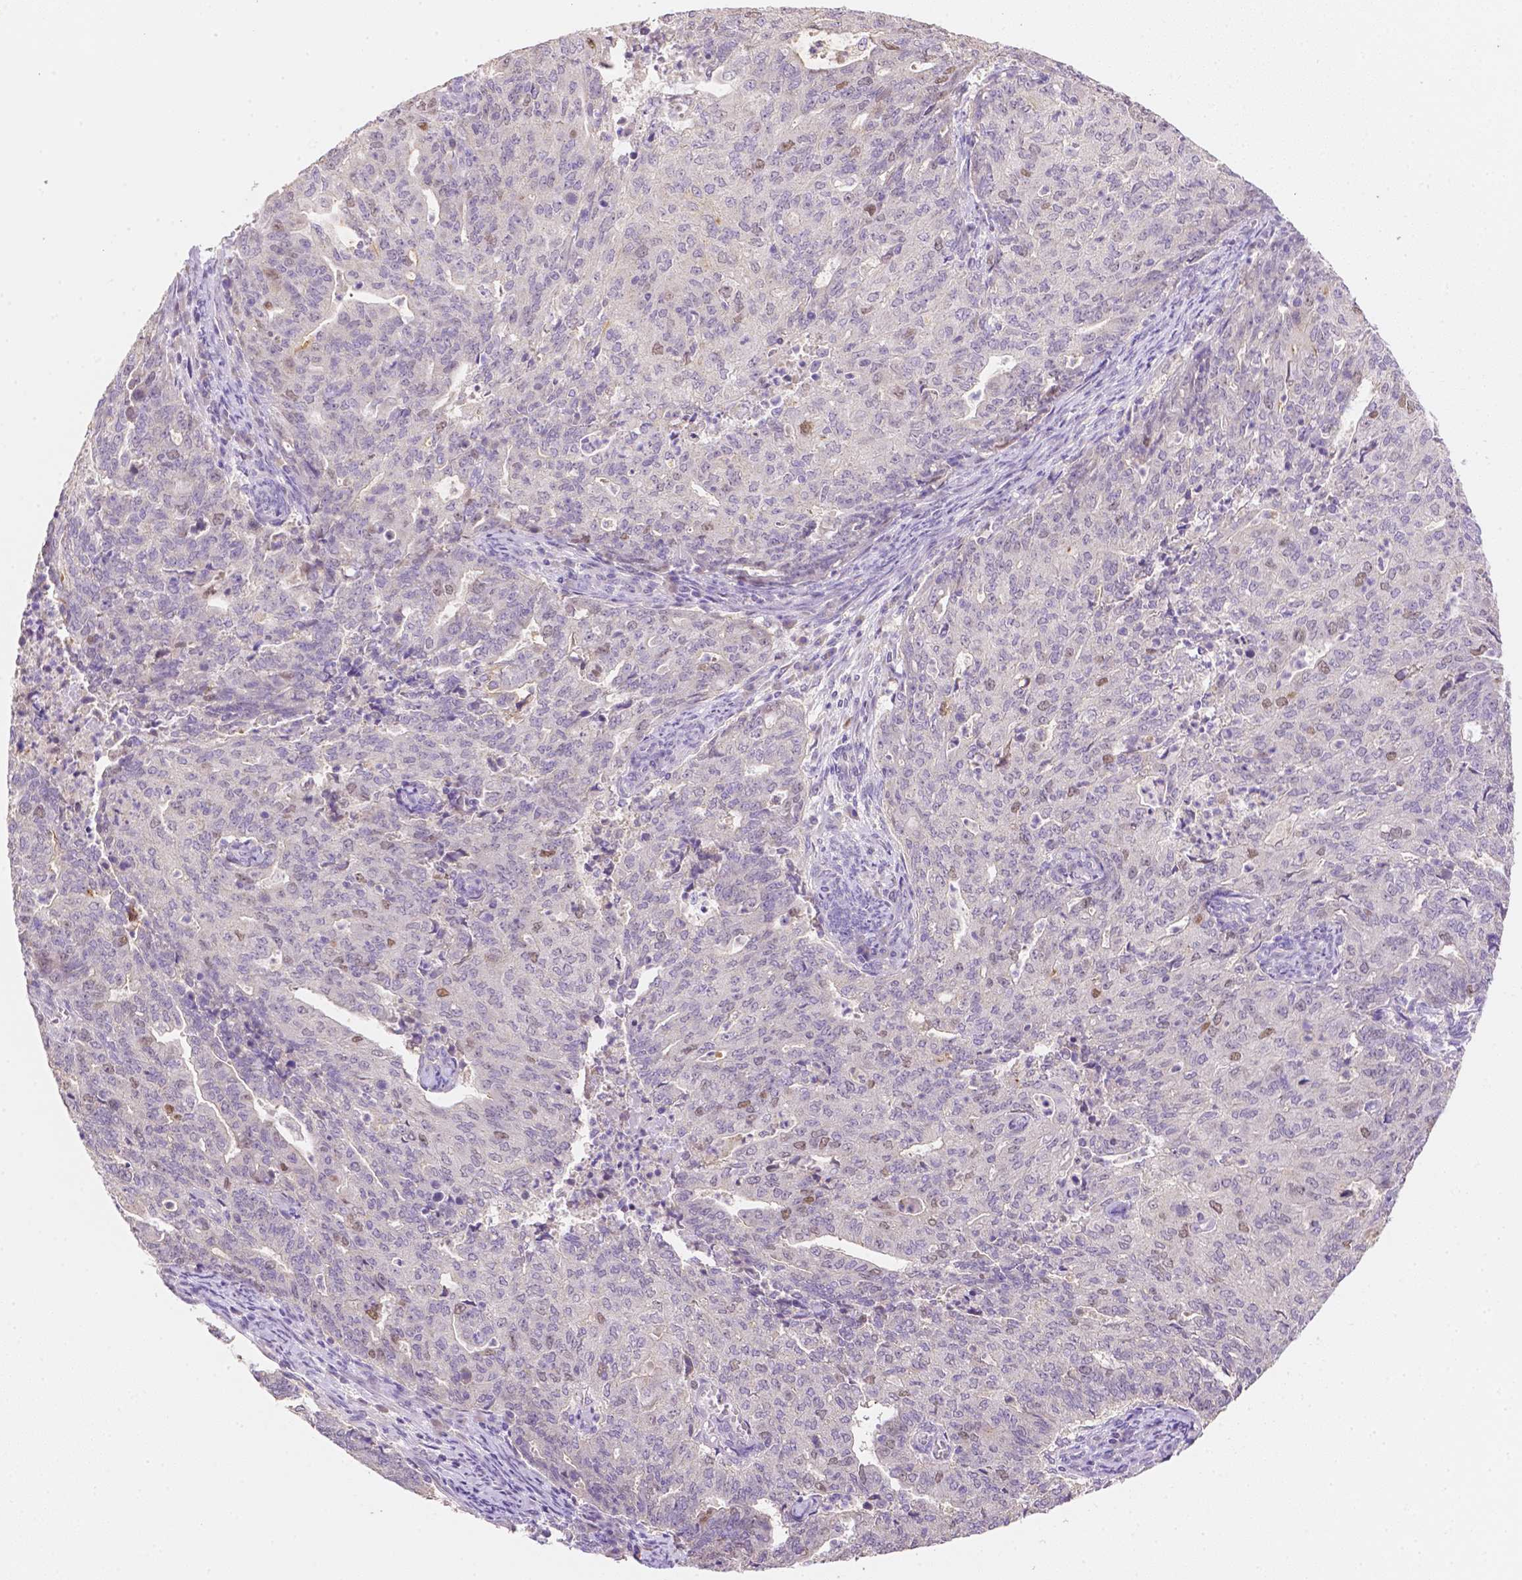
{"staining": {"intensity": "negative", "quantity": "none", "location": "none"}, "tissue": "endometrial cancer", "cell_type": "Tumor cells", "image_type": "cancer", "snomed": [{"axis": "morphology", "description": "Adenocarcinoma, NOS"}, {"axis": "topography", "description": "Endometrium"}], "caption": "This micrograph is of endometrial cancer (adenocarcinoma) stained with IHC to label a protein in brown with the nuclei are counter-stained blue. There is no staining in tumor cells. The staining was performed using DAB to visualize the protein expression in brown, while the nuclei were stained in blue with hematoxylin (Magnification: 20x).", "gene": "C10orf67", "patient": {"sex": "female", "age": 82}}